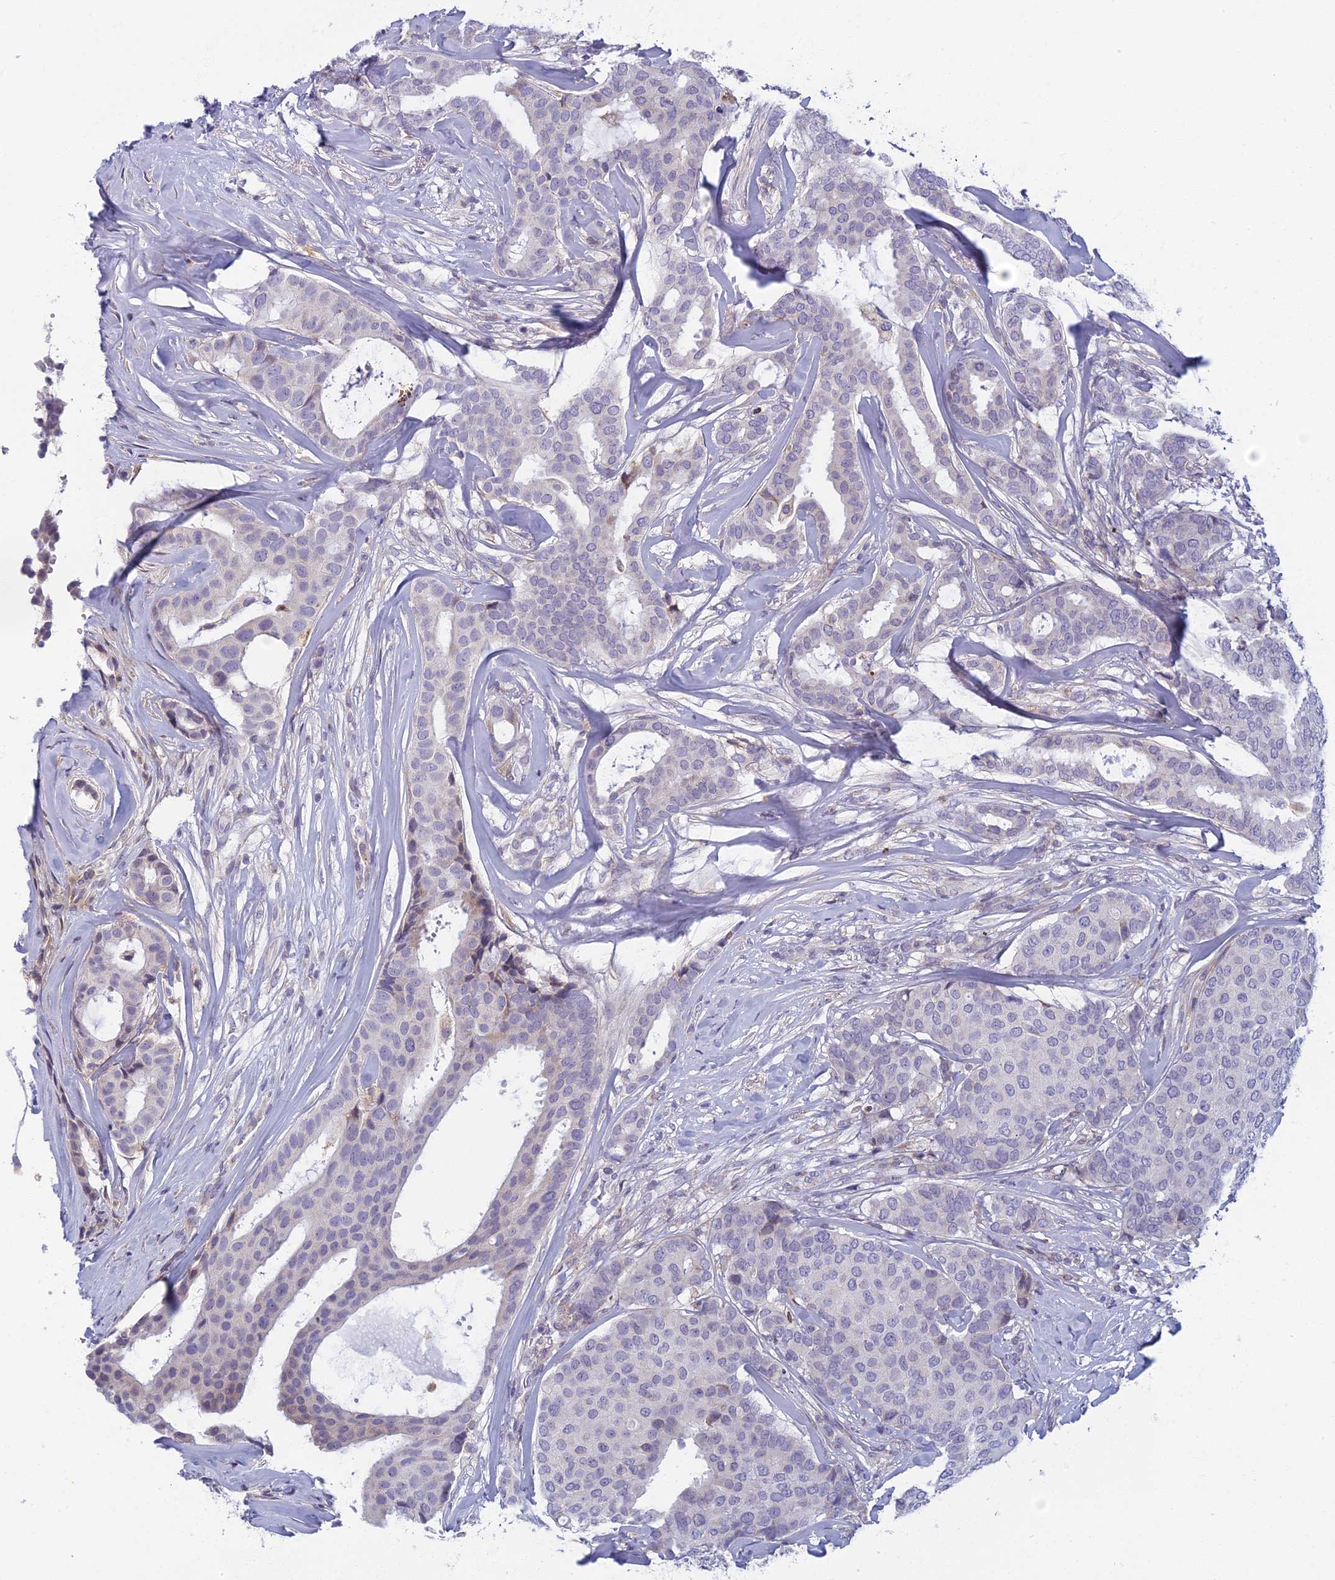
{"staining": {"intensity": "negative", "quantity": "none", "location": "none"}, "tissue": "breast cancer", "cell_type": "Tumor cells", "image_type": "cancer", "snomed": [{"axis": "morphology", "description": "Duct carcinoma"}, {"axis": "topography", "description": "Breast"}], "caption": "IHC of breast cancer reveals no expression in tumor cells.", "gene": "DDX51", "patient": {"sex": "female", "age": 75}}